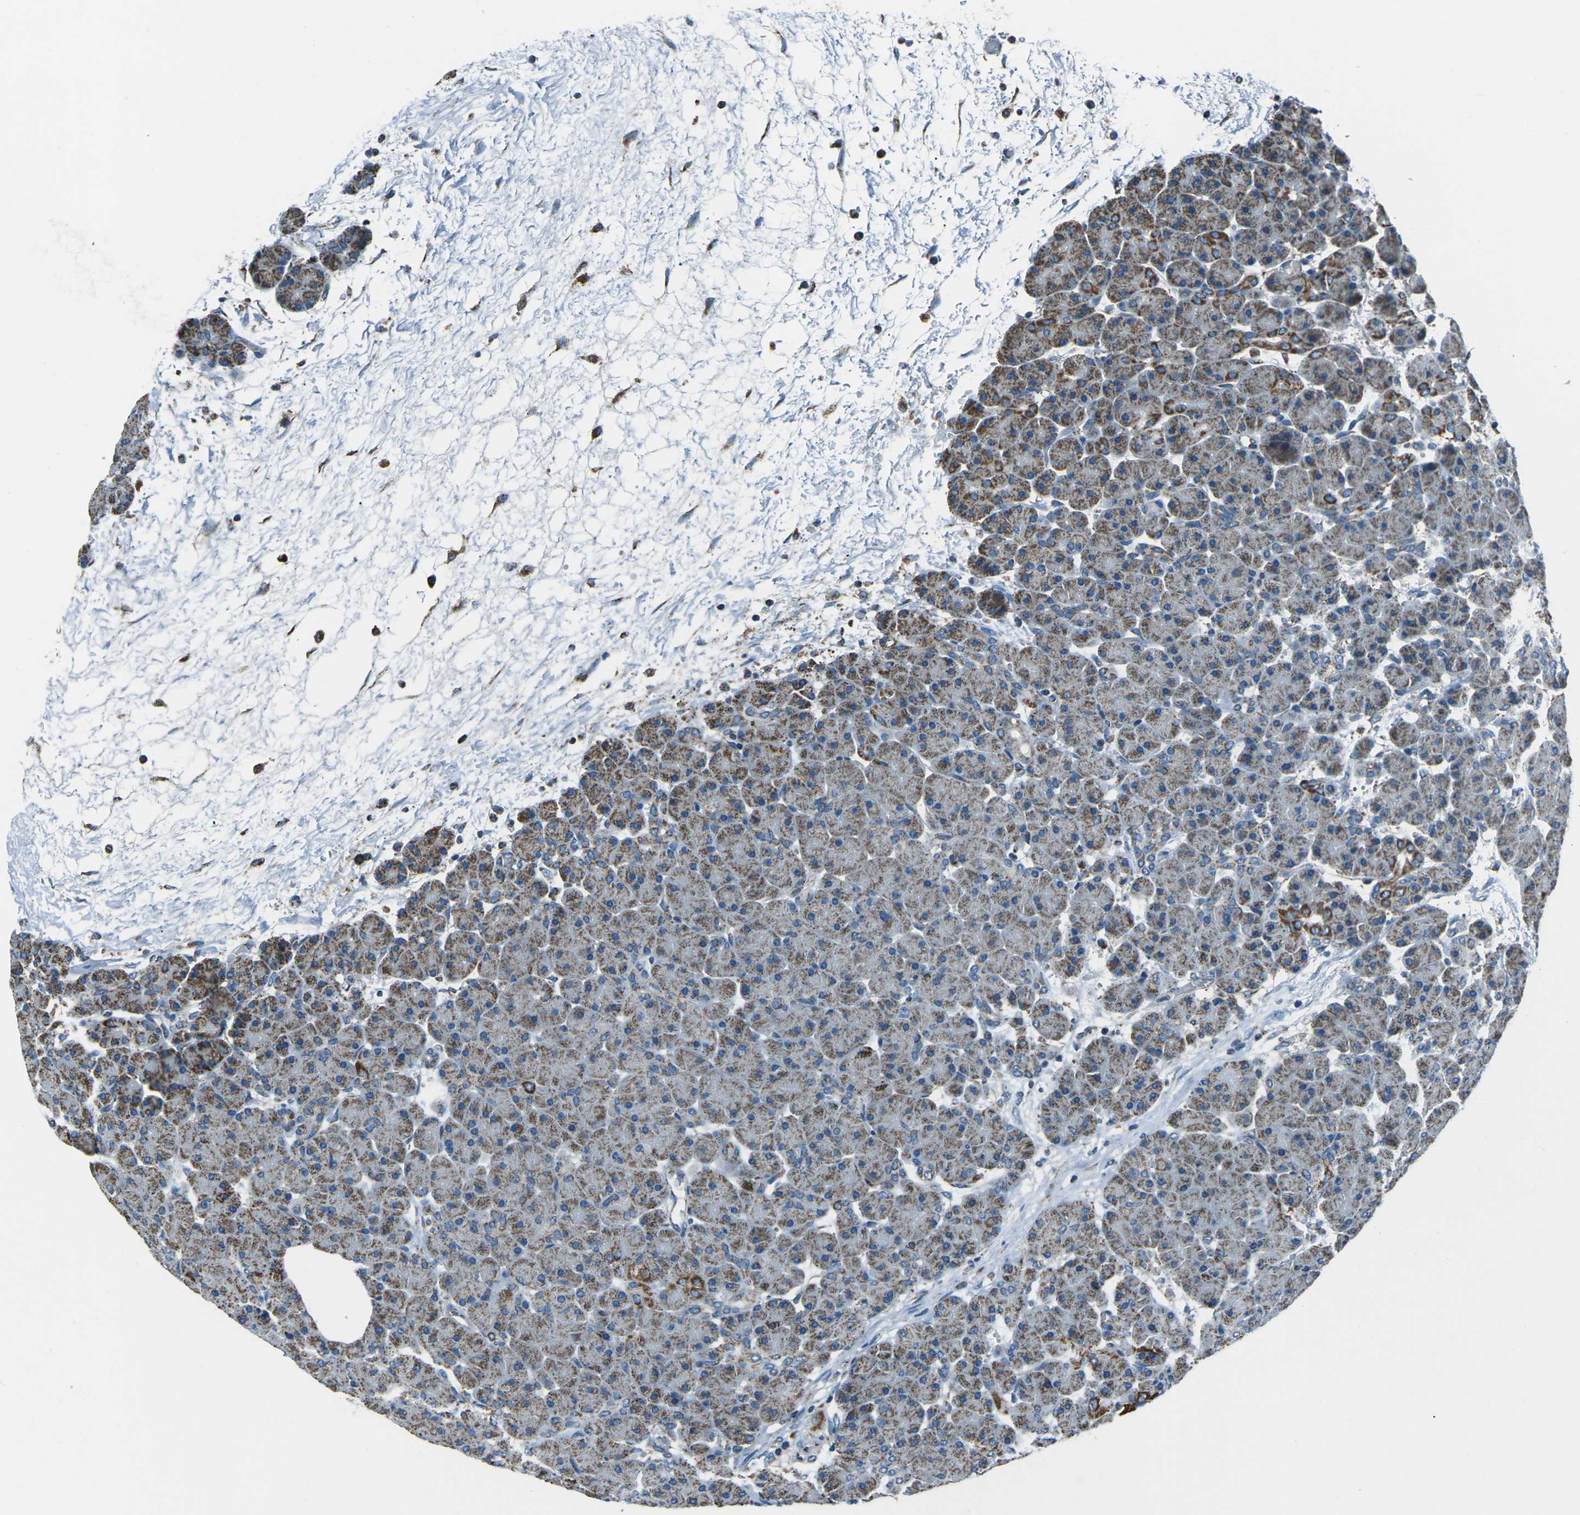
{"staining": {"intensity": "moderate", "quantity": "25%-75%", "location": "cytoplasmic/membranous"}, "tissue": "pancreas", "cell_type": "Exocrine glandular cells", "image_type": "normal", "snomed": [{"axis": "morphology", "description": "Normal tissue, NOS"}, {"axis": "topography", "description": "Pancreas"}], "caption": "Immunohistochemical staining of normal pancreas demonstrates moderate cytoplasmic/membranous protein staining in approximately 25%-75% of exocrine glandular cells.", "gene": "IRF3", "patient": {"sex": "male", "age": 66}}